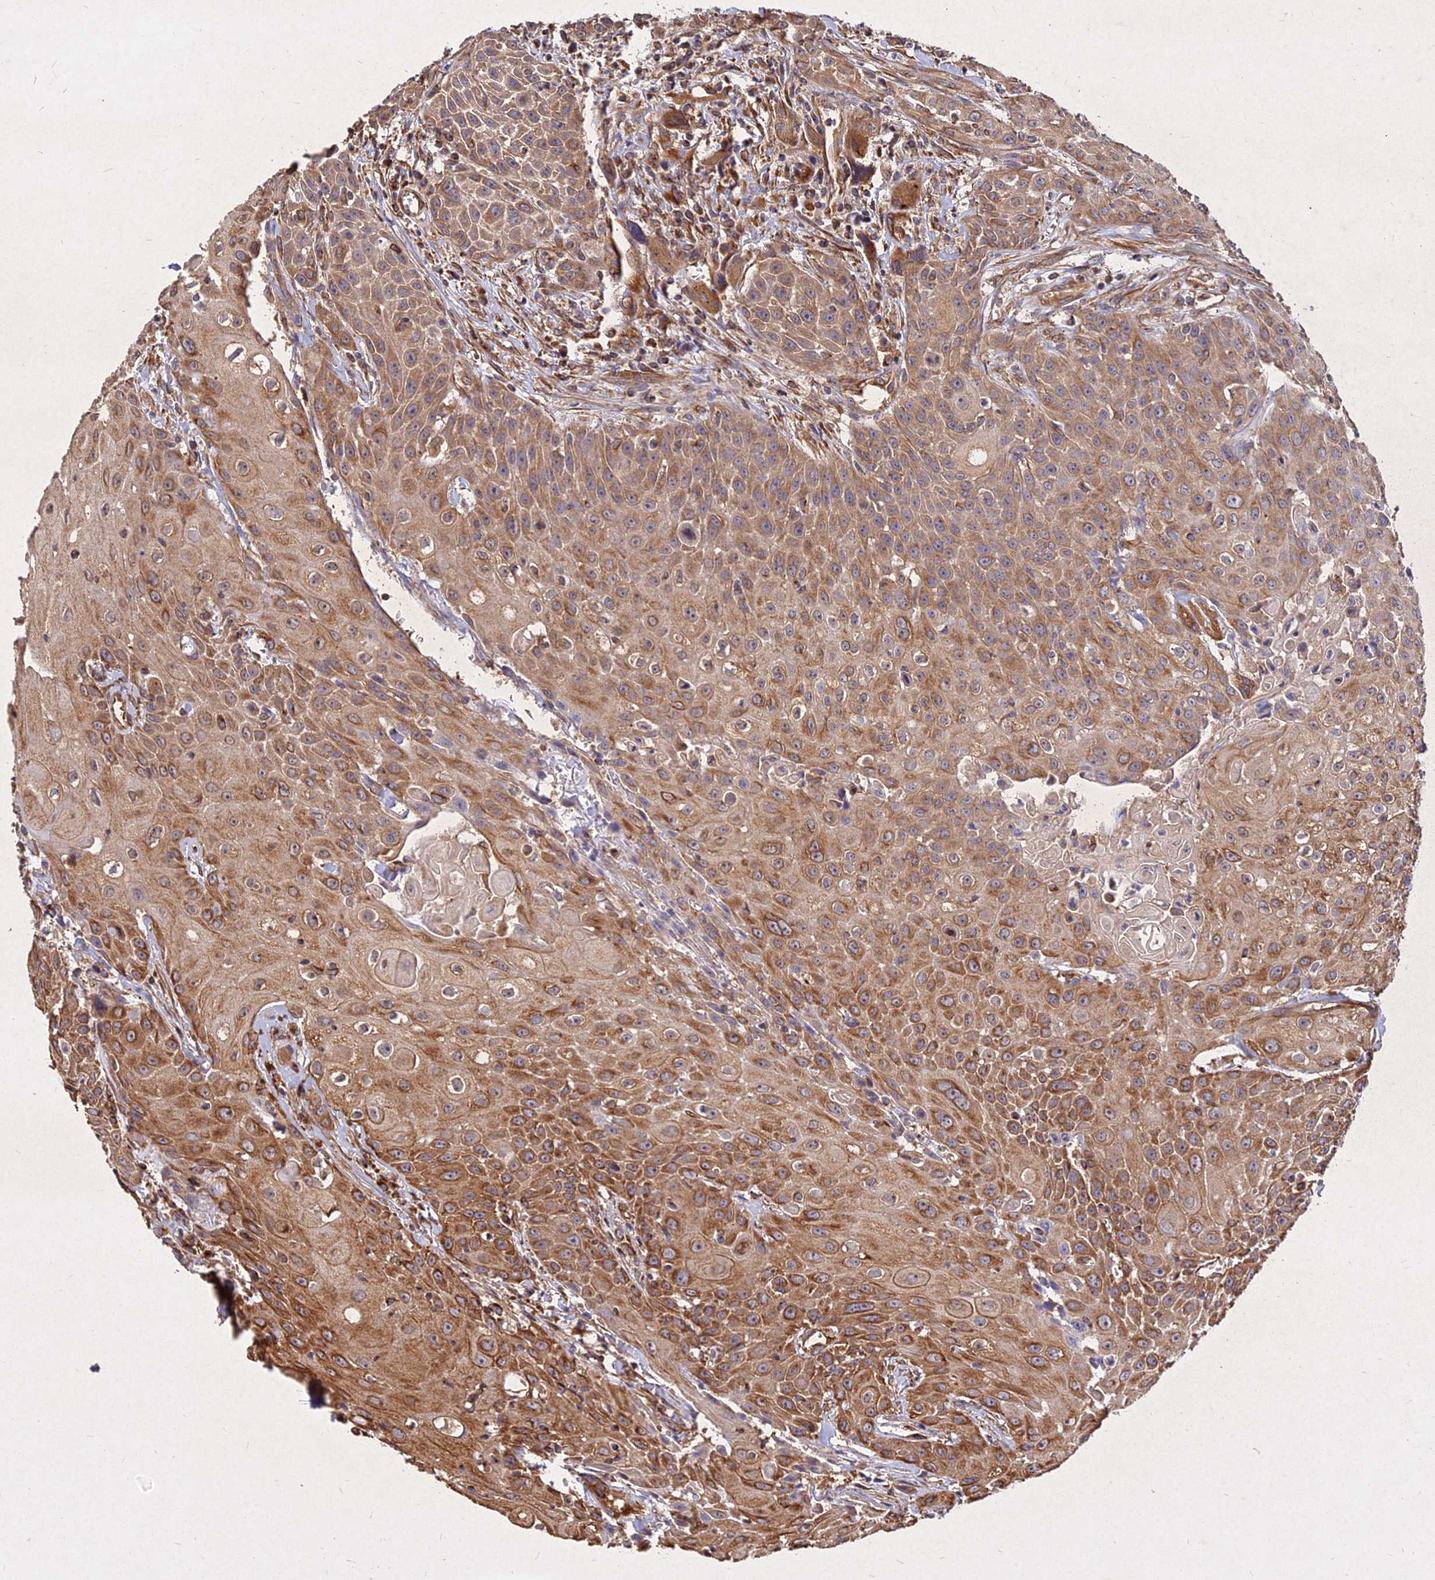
{"staining": {"intensity": "moderate", "quantity": "25%-75%", "location": "cytoplasmic/membranous"}, "tissue": "head and neck cancer", "cell_type": "Tumor cells", "image_type": "cancer", "snomed": [{"axis": "morphology", "description": "Squamous cell carcinoma, NOS"}, {"axis": "topography", "description": "Oral tissue"}, {"axis": "topography", "description": "Head-Neck"}], "caption": "Head and neck squamous cell carcinoma stained for a protein (brown) displays moderate cytoplasmic/membranous positive staining in about 25%-75% of tumor cells.", "gene": "SKA1", "patient": {"sex": "female", "age": 82}}